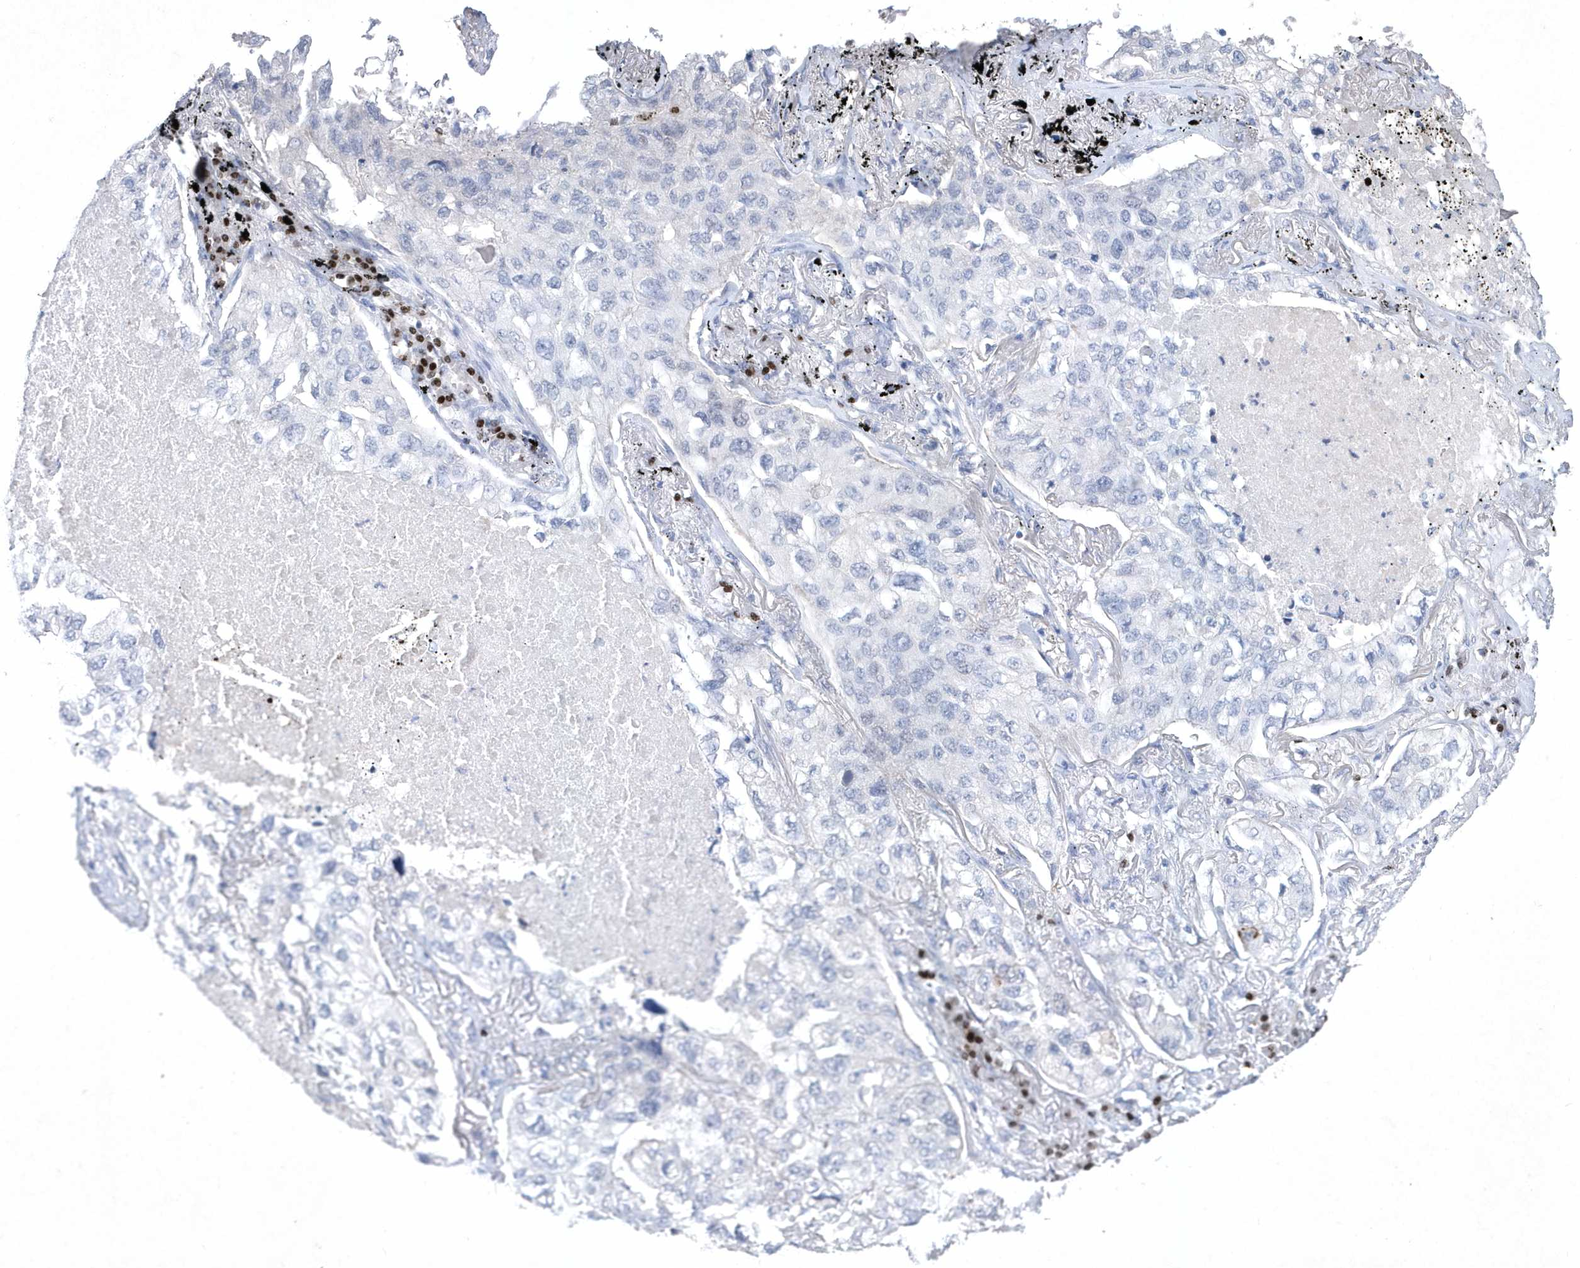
{"staining": {"intensity": "negative", "quantity": "none", "location": "none"}, "tissue": "lung cancer", "cell_type": "Tumor cells", "image_type": "cancer", "snomed": [{"axis": "morphology", "description": "Adenocarcinoma, NOS"}, {"axis": "topography", "description": "Lung"}], "caption": "Immunohistochemistry photomicrograph of neoplastic tissue: human adenocarcinoma (lung) stained with DAB (3,3'-diaminobenzidine) exhibits no significant protein staining in tumor cells. The staining is performed using DAB (3,3'-diaminobenzidine) brown chromogen with nuclei counter-stained in using hematoxylin.", "gene": "BHLHA15", "patient": {"sex": "male", "age": 65}}